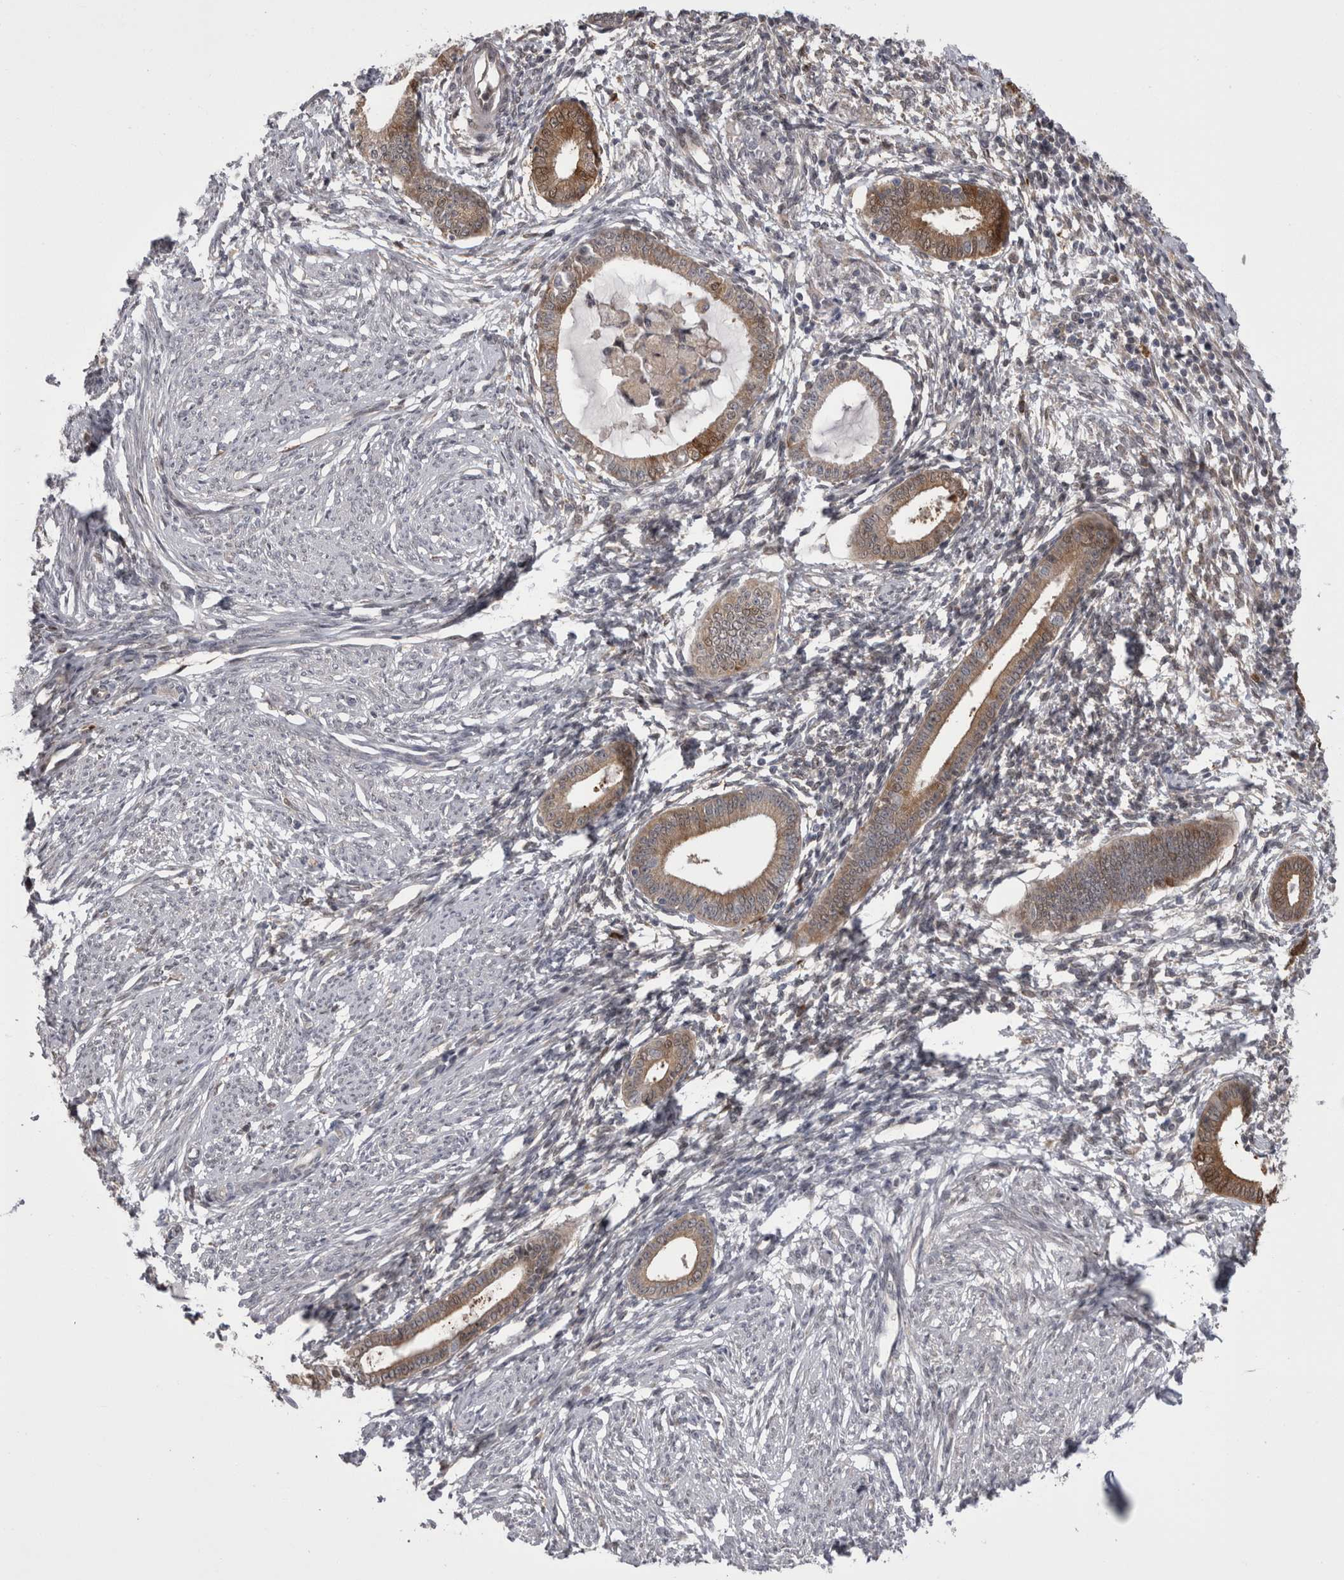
{"staining": {"intensity": "negative", "quantity": "none", "location": "none"}, "tissue": "endometrium", "cell_type": "Cells in endometrial stroma", "image_type": "normal", "snomed": [{"axis": "morphology", "description": "Normal tissue, NOS"}, {"axis": "topography", "description": "Endometrium"}], "caption": "Immunohistochemical staining of benign human endometrium demonstrates no significant positivity in cells in endometrial stroma.", "gene": "CHIC1", "patient": {"sex": "female", "age": 56}}